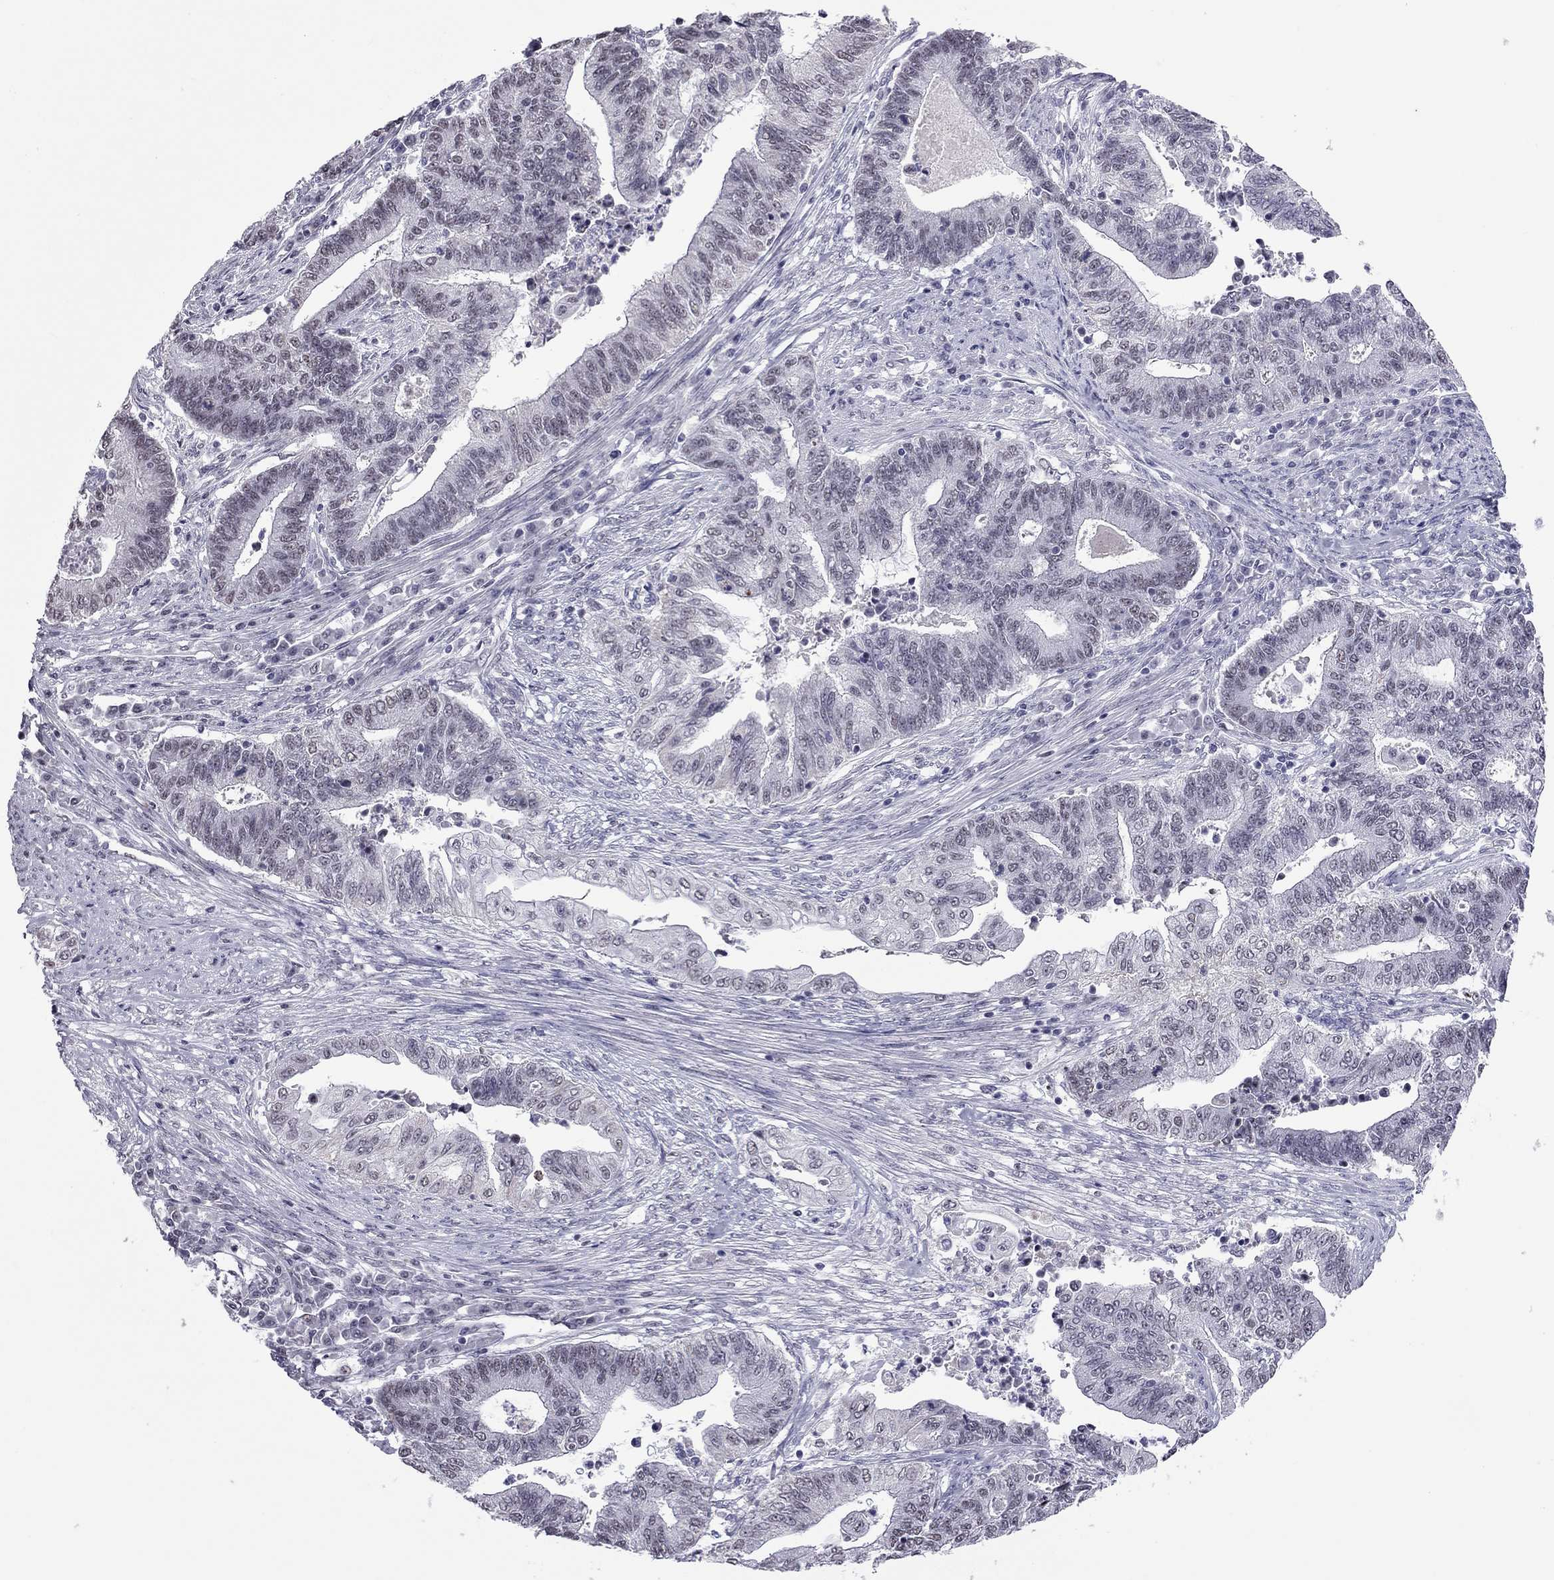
{"staining": {"intensity": "negative", "quantity": "none", "location": "none"}, "tissue": "endometrial cancer", "cell_type": "Tumor cells", "image_type": "cancer", "snomed": [{"axis": "morphology", "description": "Adenocarcinoma, NOS"}, {"axis": "topography", "description": "Uterus"}, {"axis": "topography", "description": "Endometrium"}], "caption": "Tumor cells are negative for brown protein staining in endometrial cancer.", "gene": "PPP1R3A", "patient": {"sex": "female", "age": 54}}